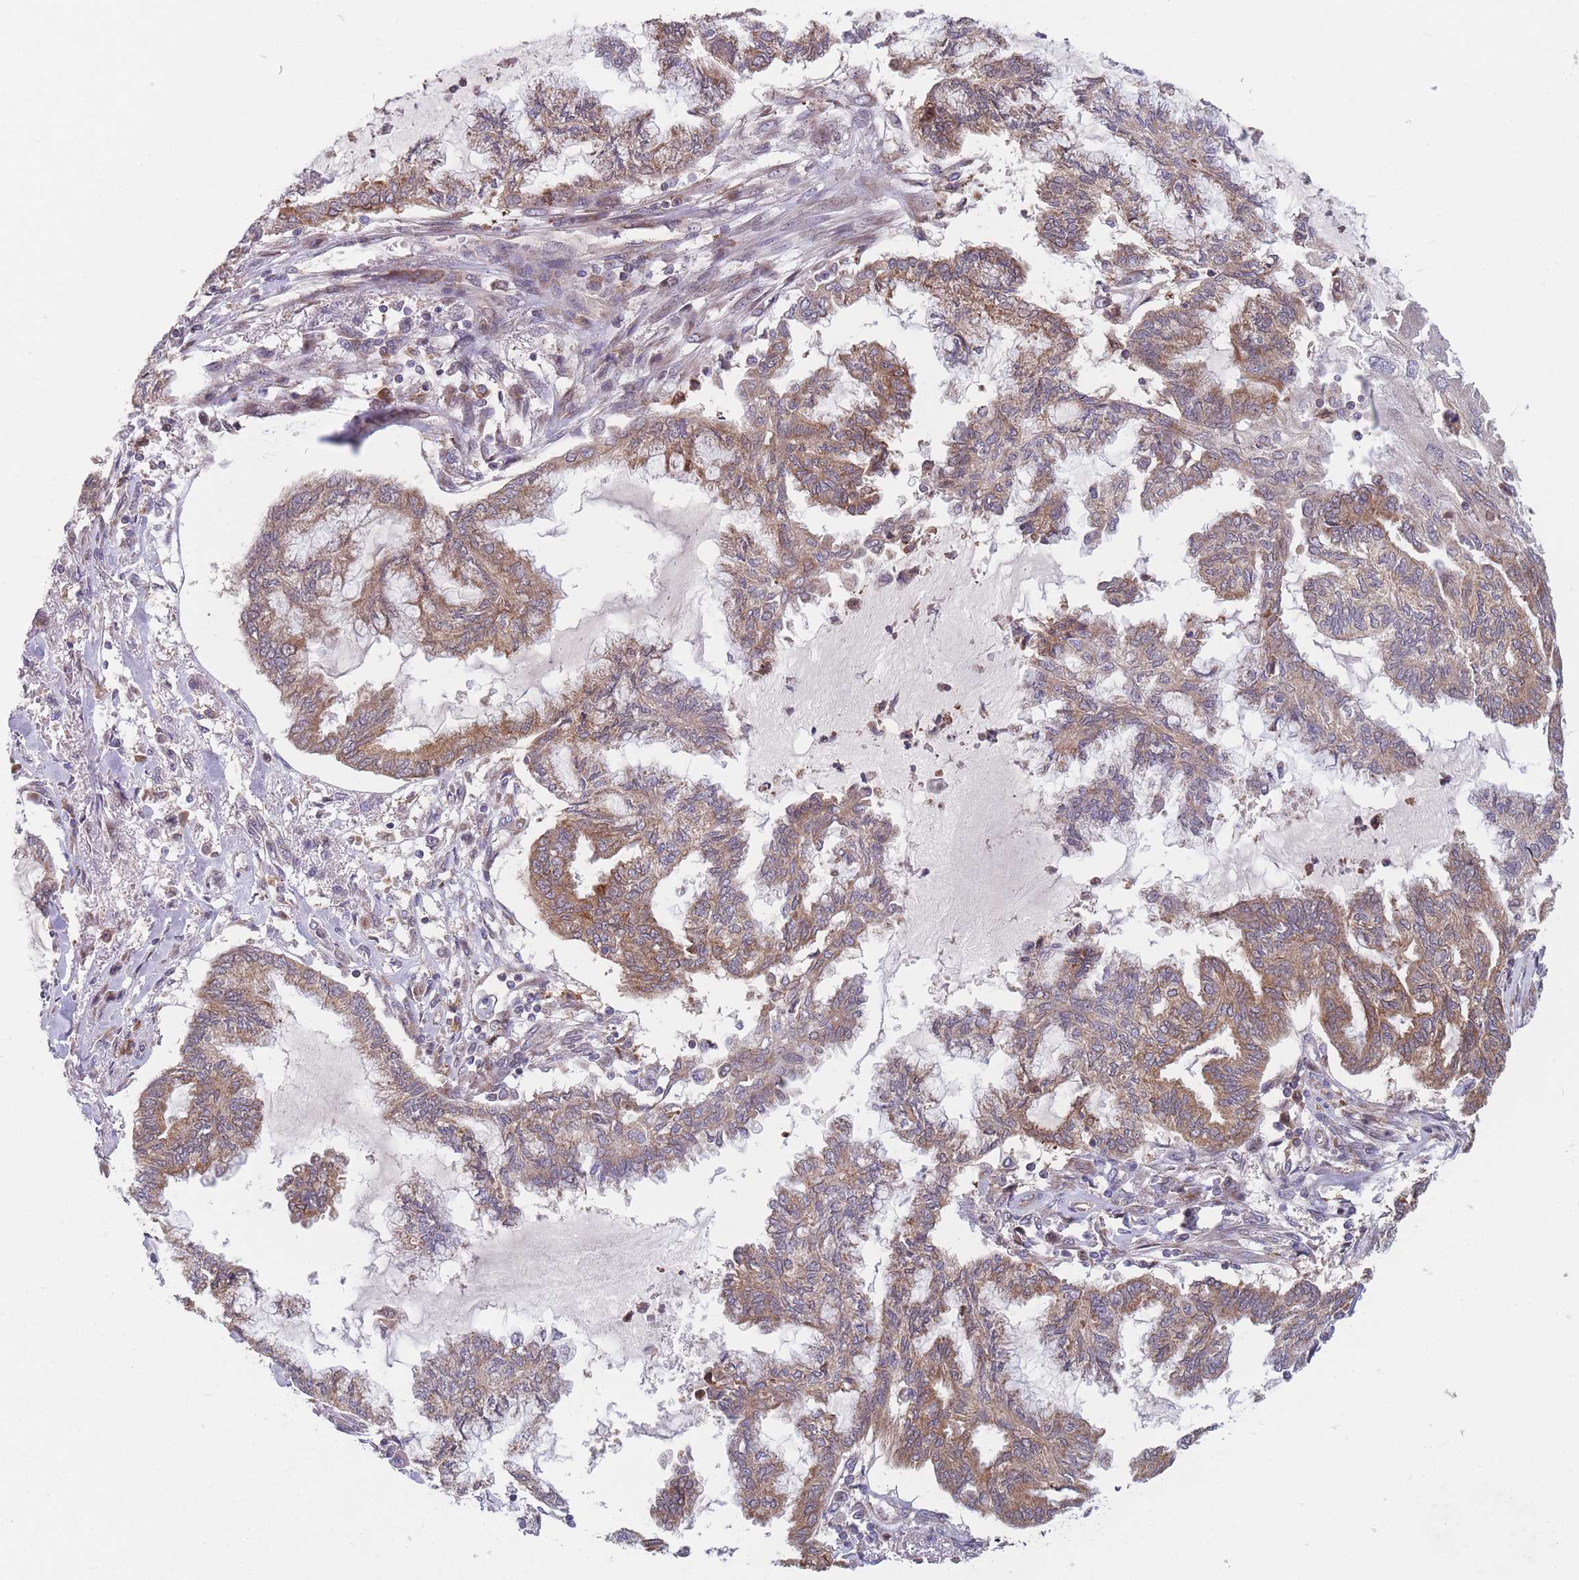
{"staining": {"intensity": "moderate", "quantity": ">75%", "location": "cytoplasmic/membranous"}, "tissue": "endometrial cancer", "cell_type": "Tumor cells", "image_type": "cancer", "snomed": [{"axis": "morphology", "description": "Adenocarcinoma, NOS"}, {"axis": "topography", "description": "Endometrium"}], "caption": "The micrograph demonstrates staining of endometrial cancer, revealing moderate cytoplasmic/membranous protein staining (brown color) within tumor cells. (DAB (3,3'-diaminobenzidine) IHC, brown staining for protein, blue staining for nuclei).", "gene": "TMEM131L", "patient": {"sex": "female", "age": 86}}